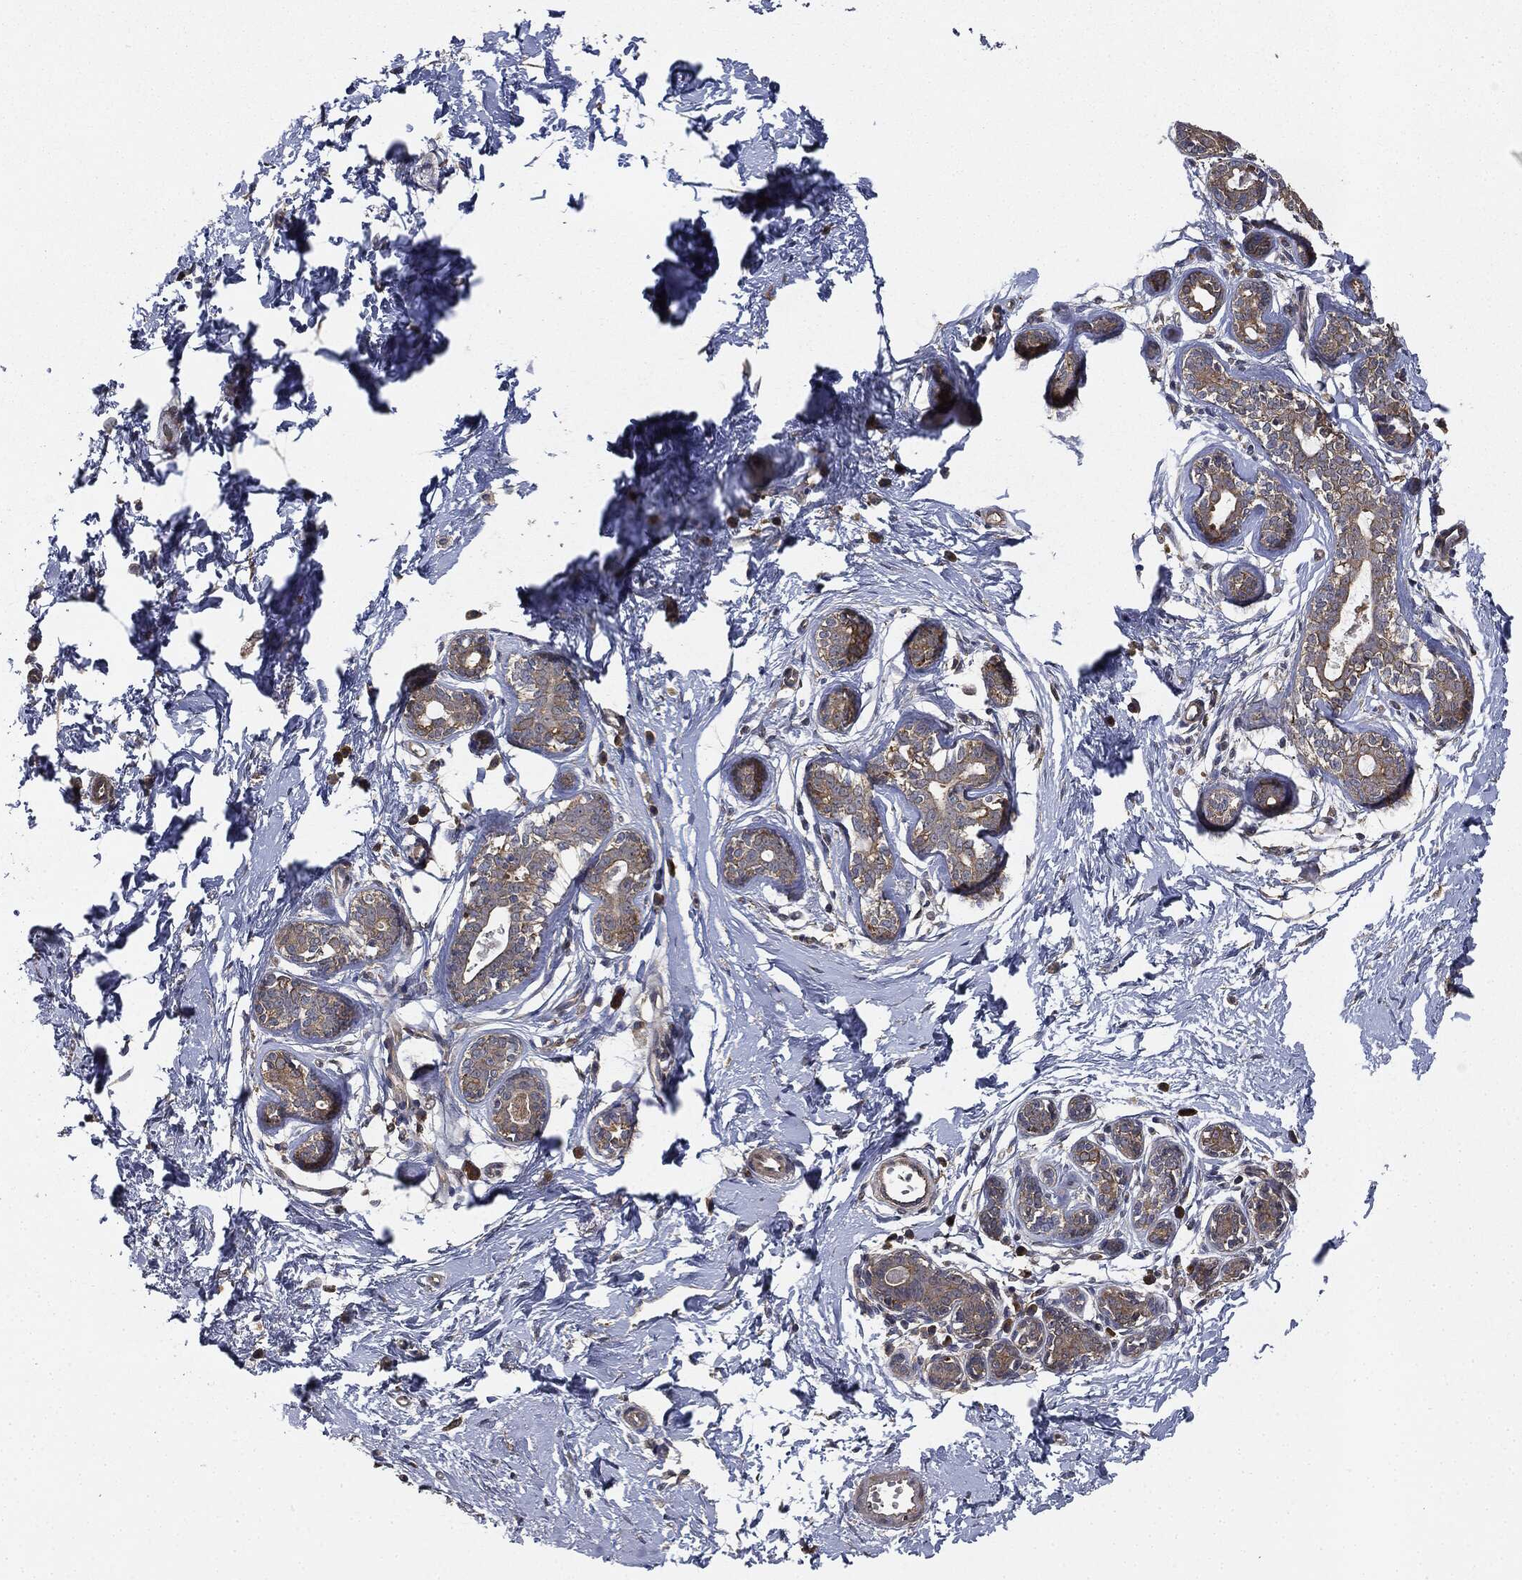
{"staining": {"intensity": "weak", "quantity": ">75%", "location": "cytoplasmic/membranous"}, "tissue": "breast", "cell_type": "Glandular cells", "image_type": "normal", "snomed": [{"axis": "morphology", "description": "Normal tissue, NOS"}, {"axis": "topography", "description": "Breast"}], "caption": "Immunohistochemistry (IHC) of benign breast exhibits low levels of weak cytoplasmic/membranous positivity in approximately >75% of glandular cells. The staining is performed using DAB brown chromogen to label protein expression. The nuclei are counter-stained blue using hematoxylin.", "gene": "MIER2", "patient": {"sex": "female", "age": 37}}